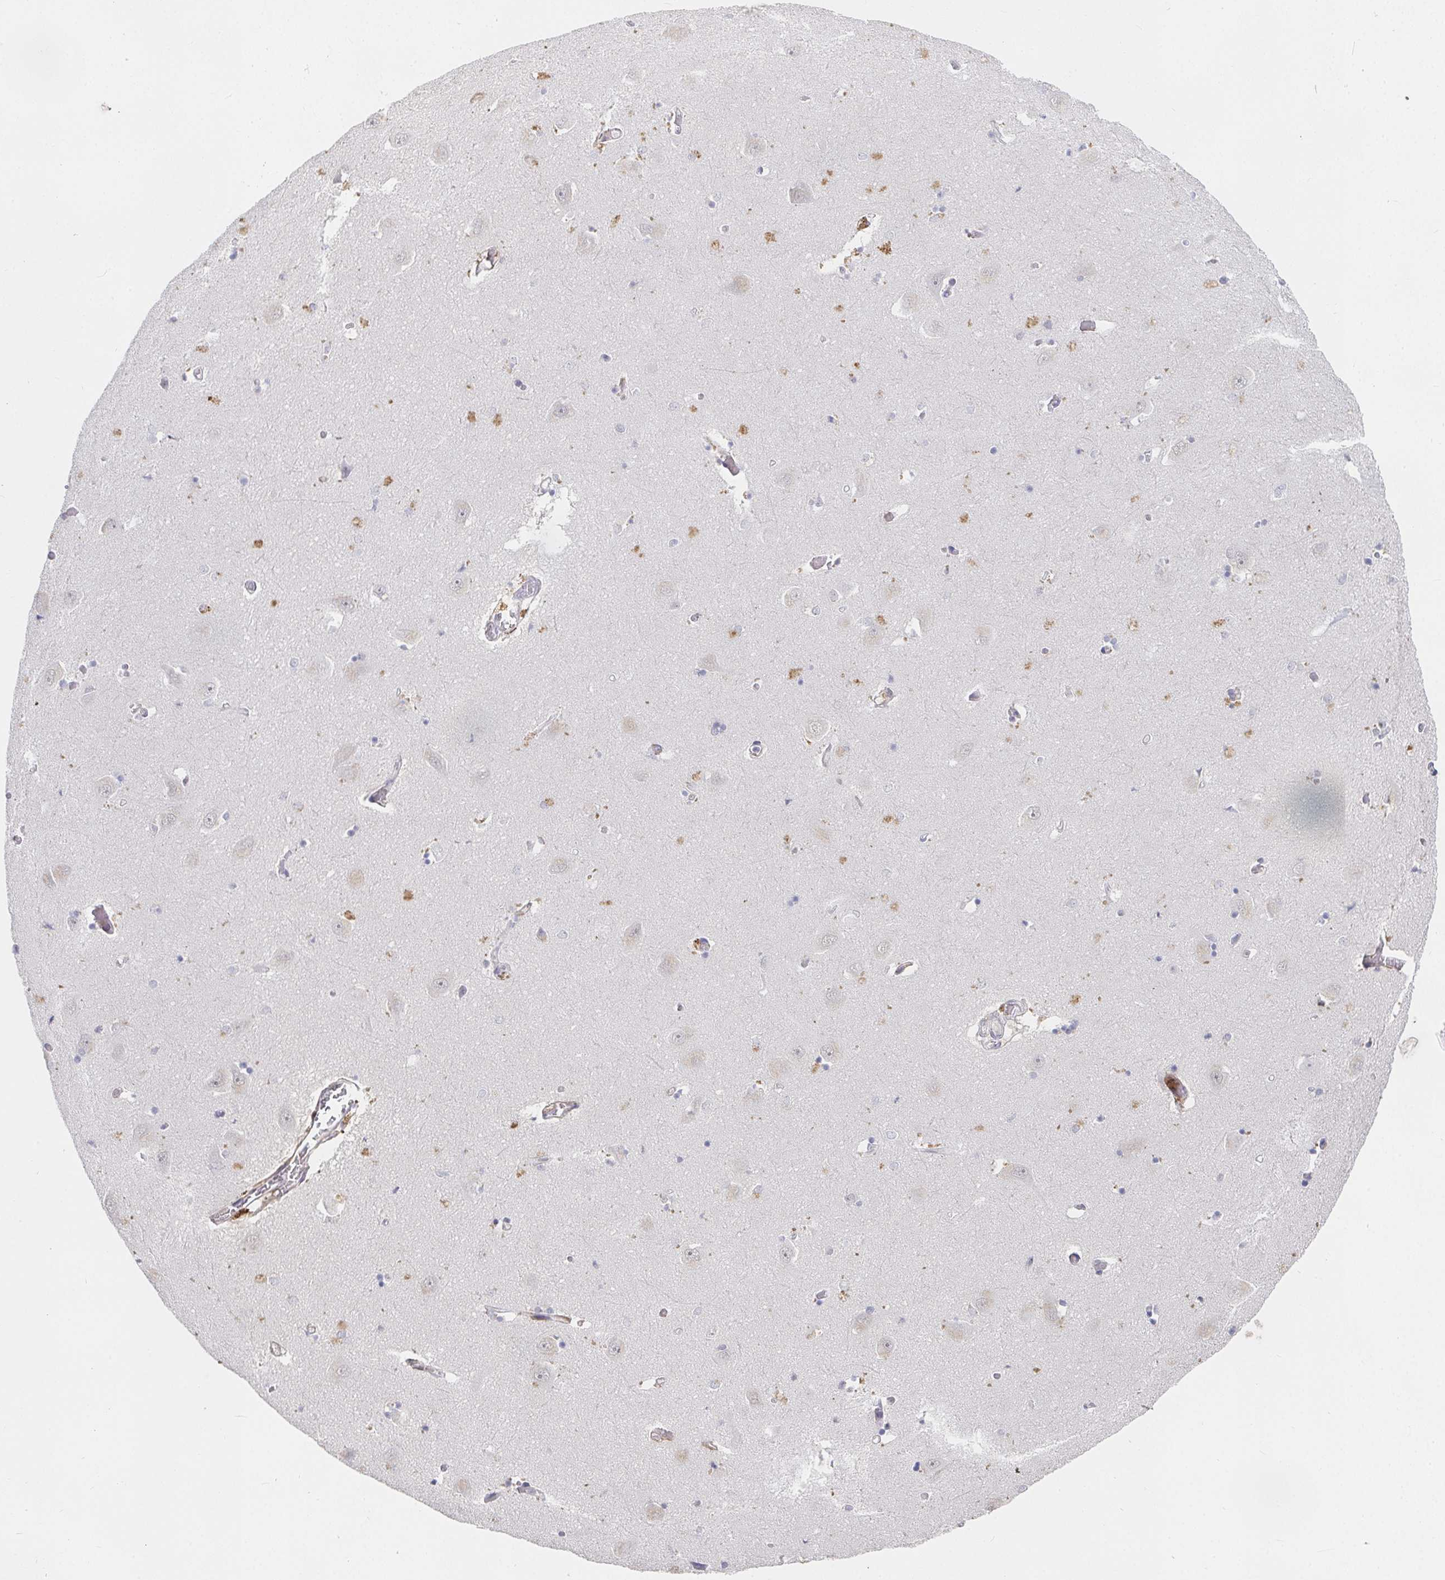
{"staining": {"intensity": "negative", "quantity": "none", "location": "none"}, "tissue": "caudate", "cell_type": "Glial cells", "image_type": "normal", "snomed": [{"axis": "morphology", "description": "Normal tissue, NOS"}, {"axis": "topography", "description": "Lateral ventricle wall"}, {"axis": "topography", "description": "Hippocampus"}], "caption": "Immunohistochemistry of benign caudate exhibits no expression in glial cells.", "gene": "RCOR1", "patient": {"sex": "female", "age": 63}}